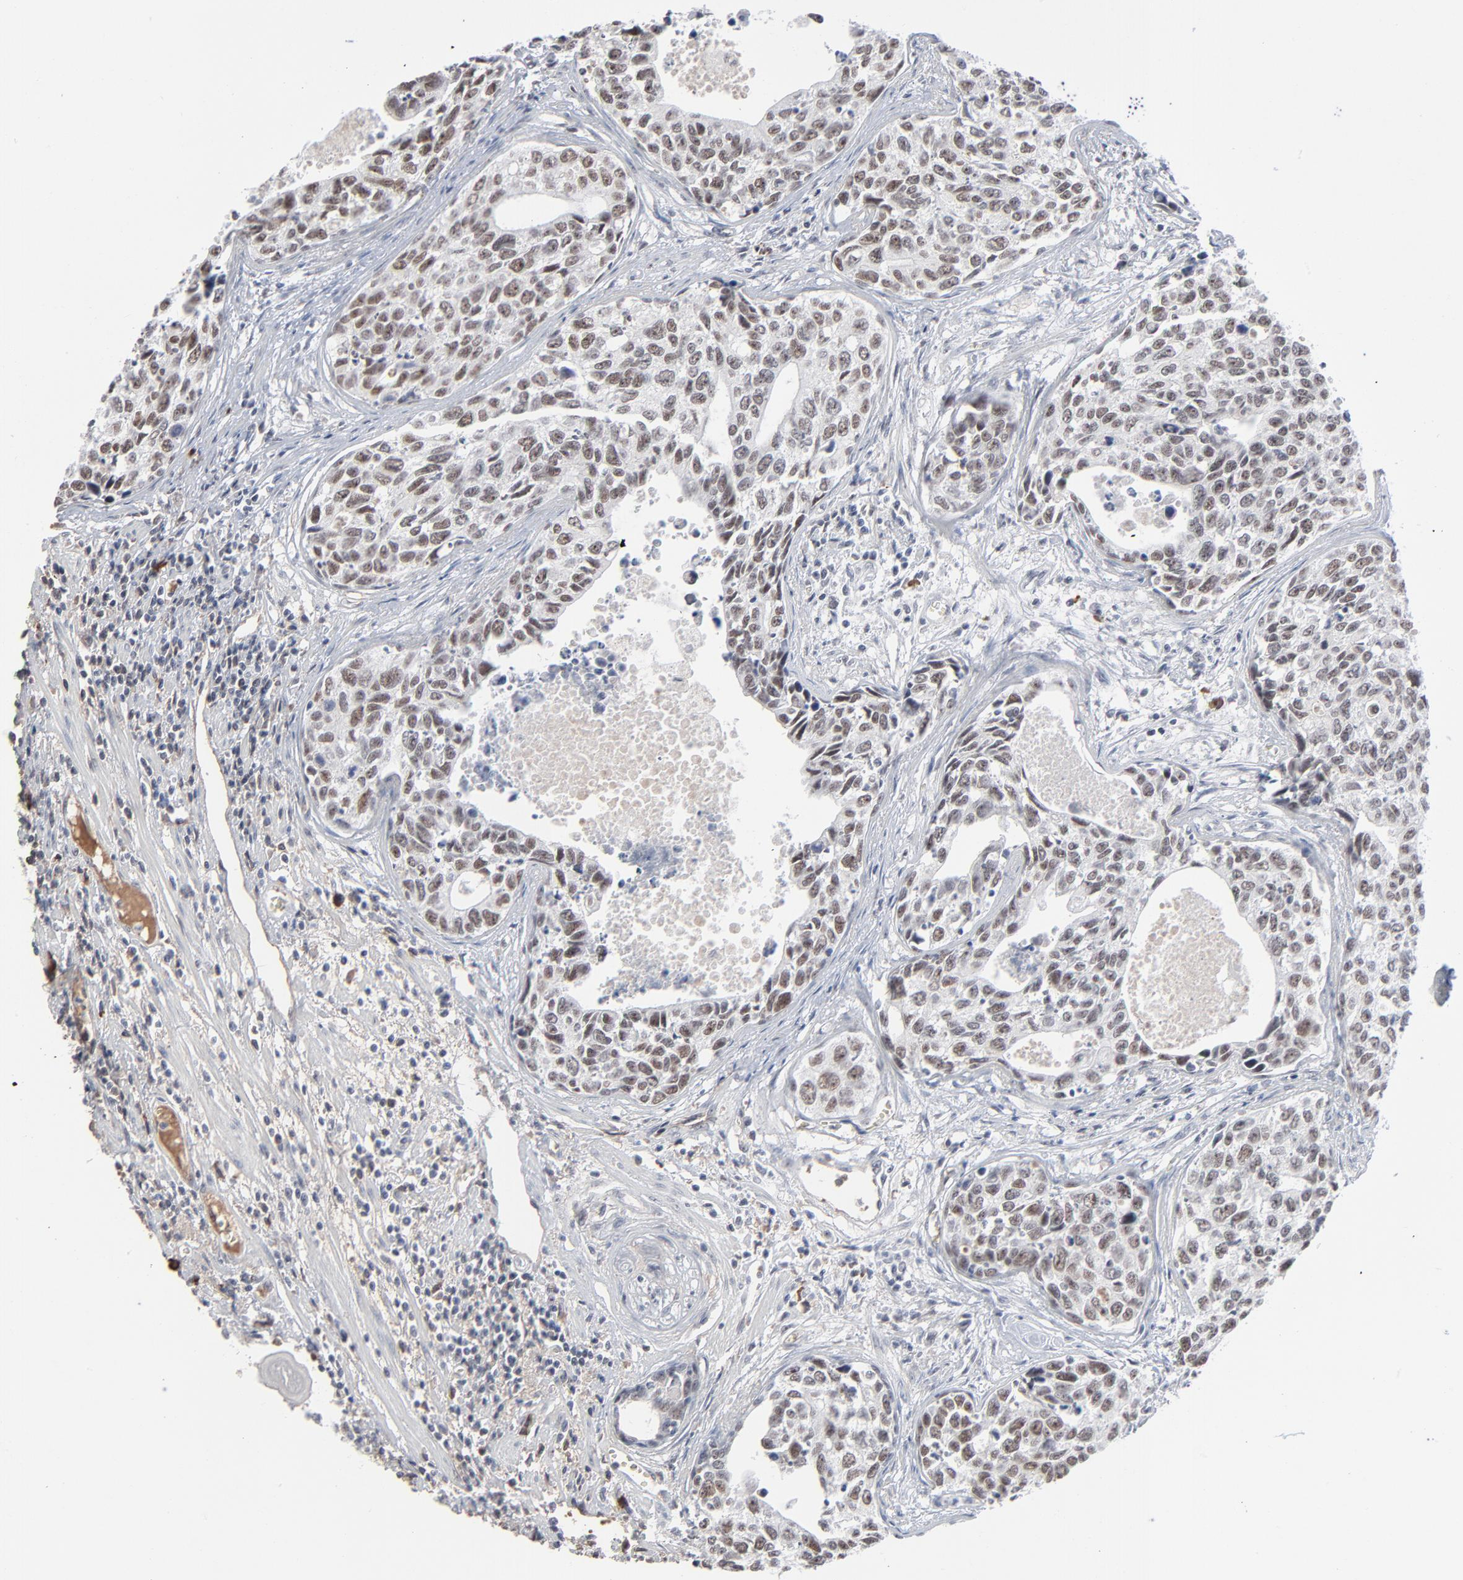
{"staining": {"intensity": "weak", "quantity": "25%-75%", "location": "nuclear"}, "tissue": "urothelial cancer", "cell_type": "Tumor cells", "image_type": "cancer", "snomed": [{"axis": "morphology", "description": "Urothelial carcinoma, High grade"}, {"axis": "topography", "description": "Urinary bladder"}], "caption": "Approximately 25%-75% of tumor cells in urothelial cancer display weak nuclear protein positivity as visualized by brown immunohistochemical staining.", "gene": "MPHOSPH6", "patient": {"sex": "male", "age": 81}}